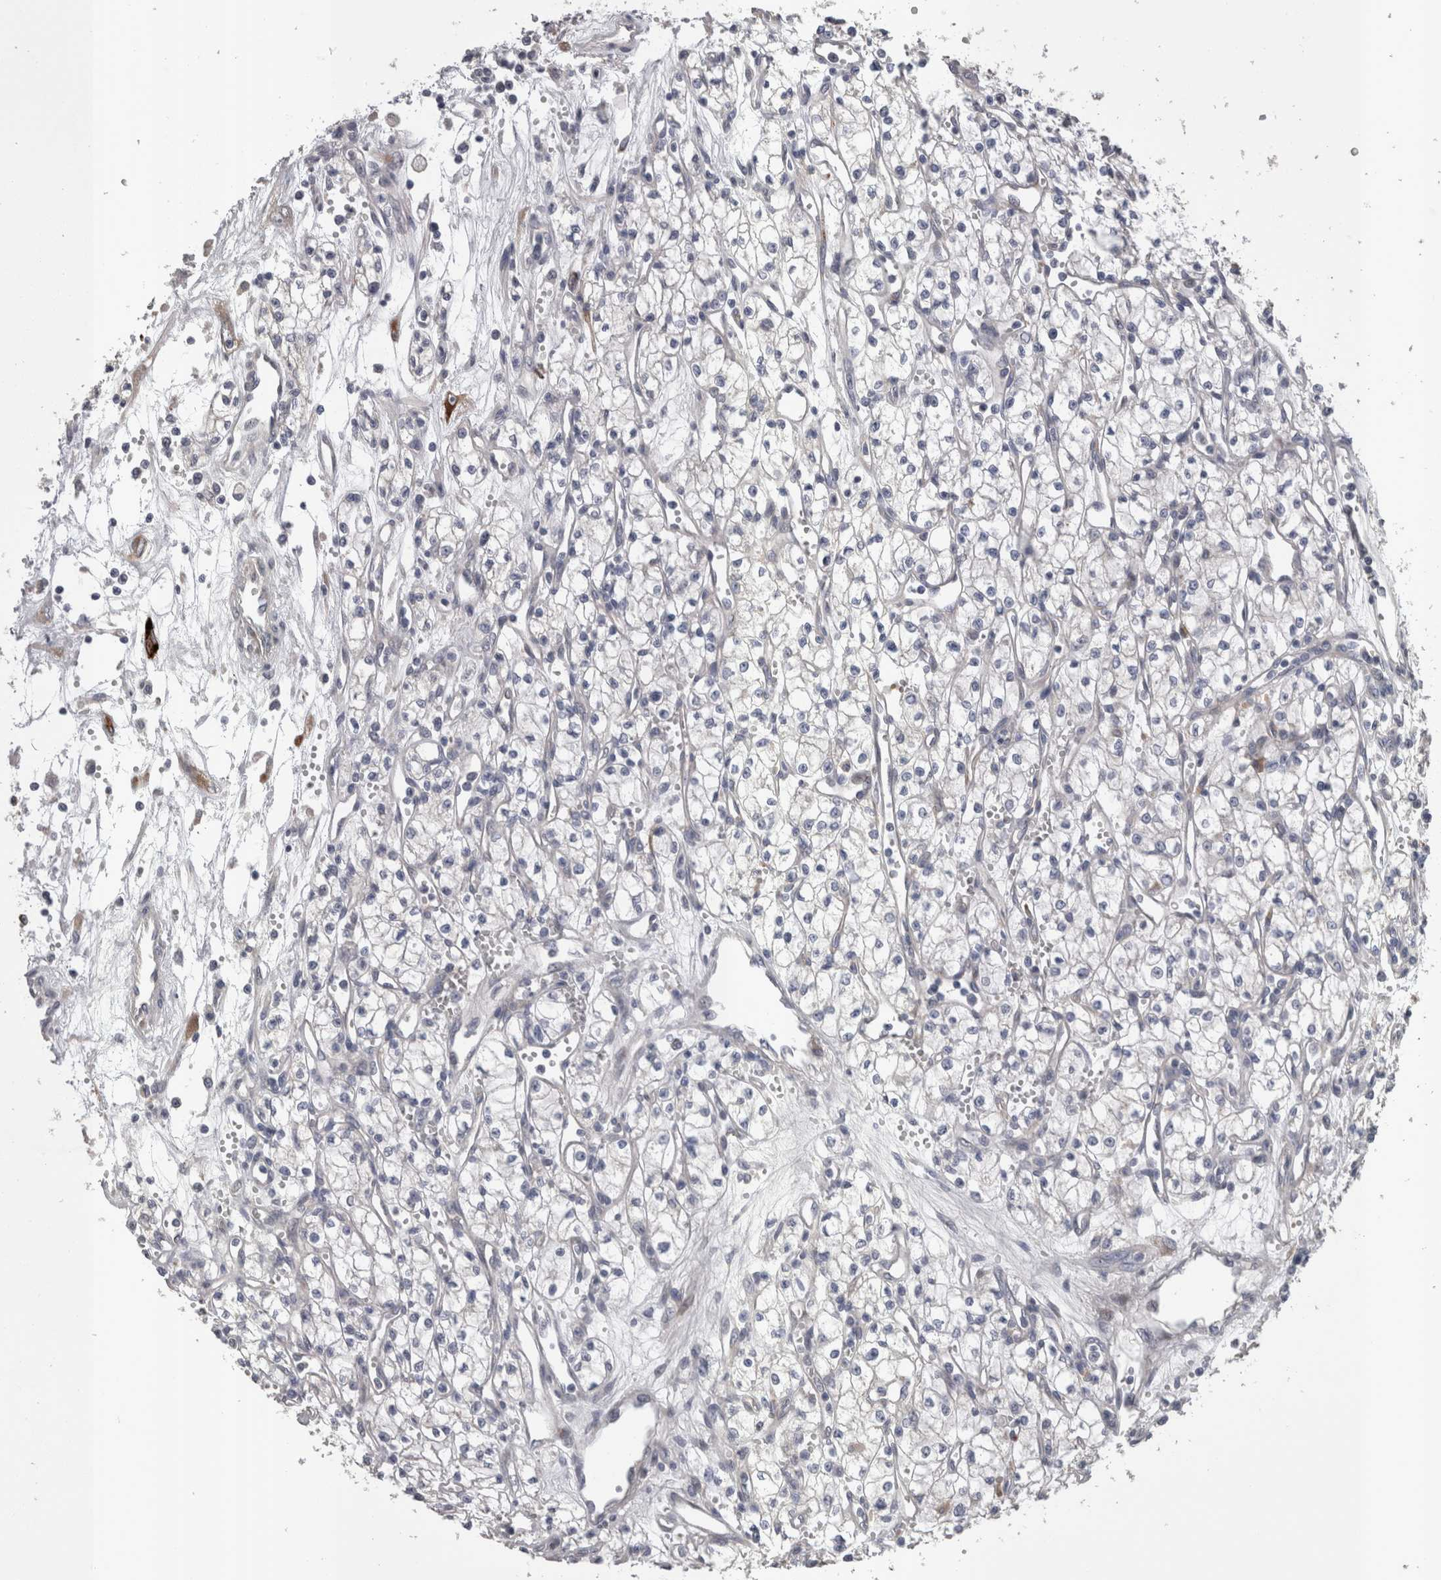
{"staining": {"intensity": "negative", "quantity": "none", "location": "none"}, "tissue": "renal cancer", "cell_type": "Tumor cells", "image_type": "cancer", "snomed": [{"axis": "morphology", "description": "Adenocarcinoma, NOS"}, {"axis": "topography", "description": "Kidney"}], "caption": "DAB (3,3'-diaminobenzidine) immunohistochemical staining of human renal cancer demonstrates no significant expression in tumor cells.", "gene": "STC1", "patient": {"sex": "male", "age": 59}}